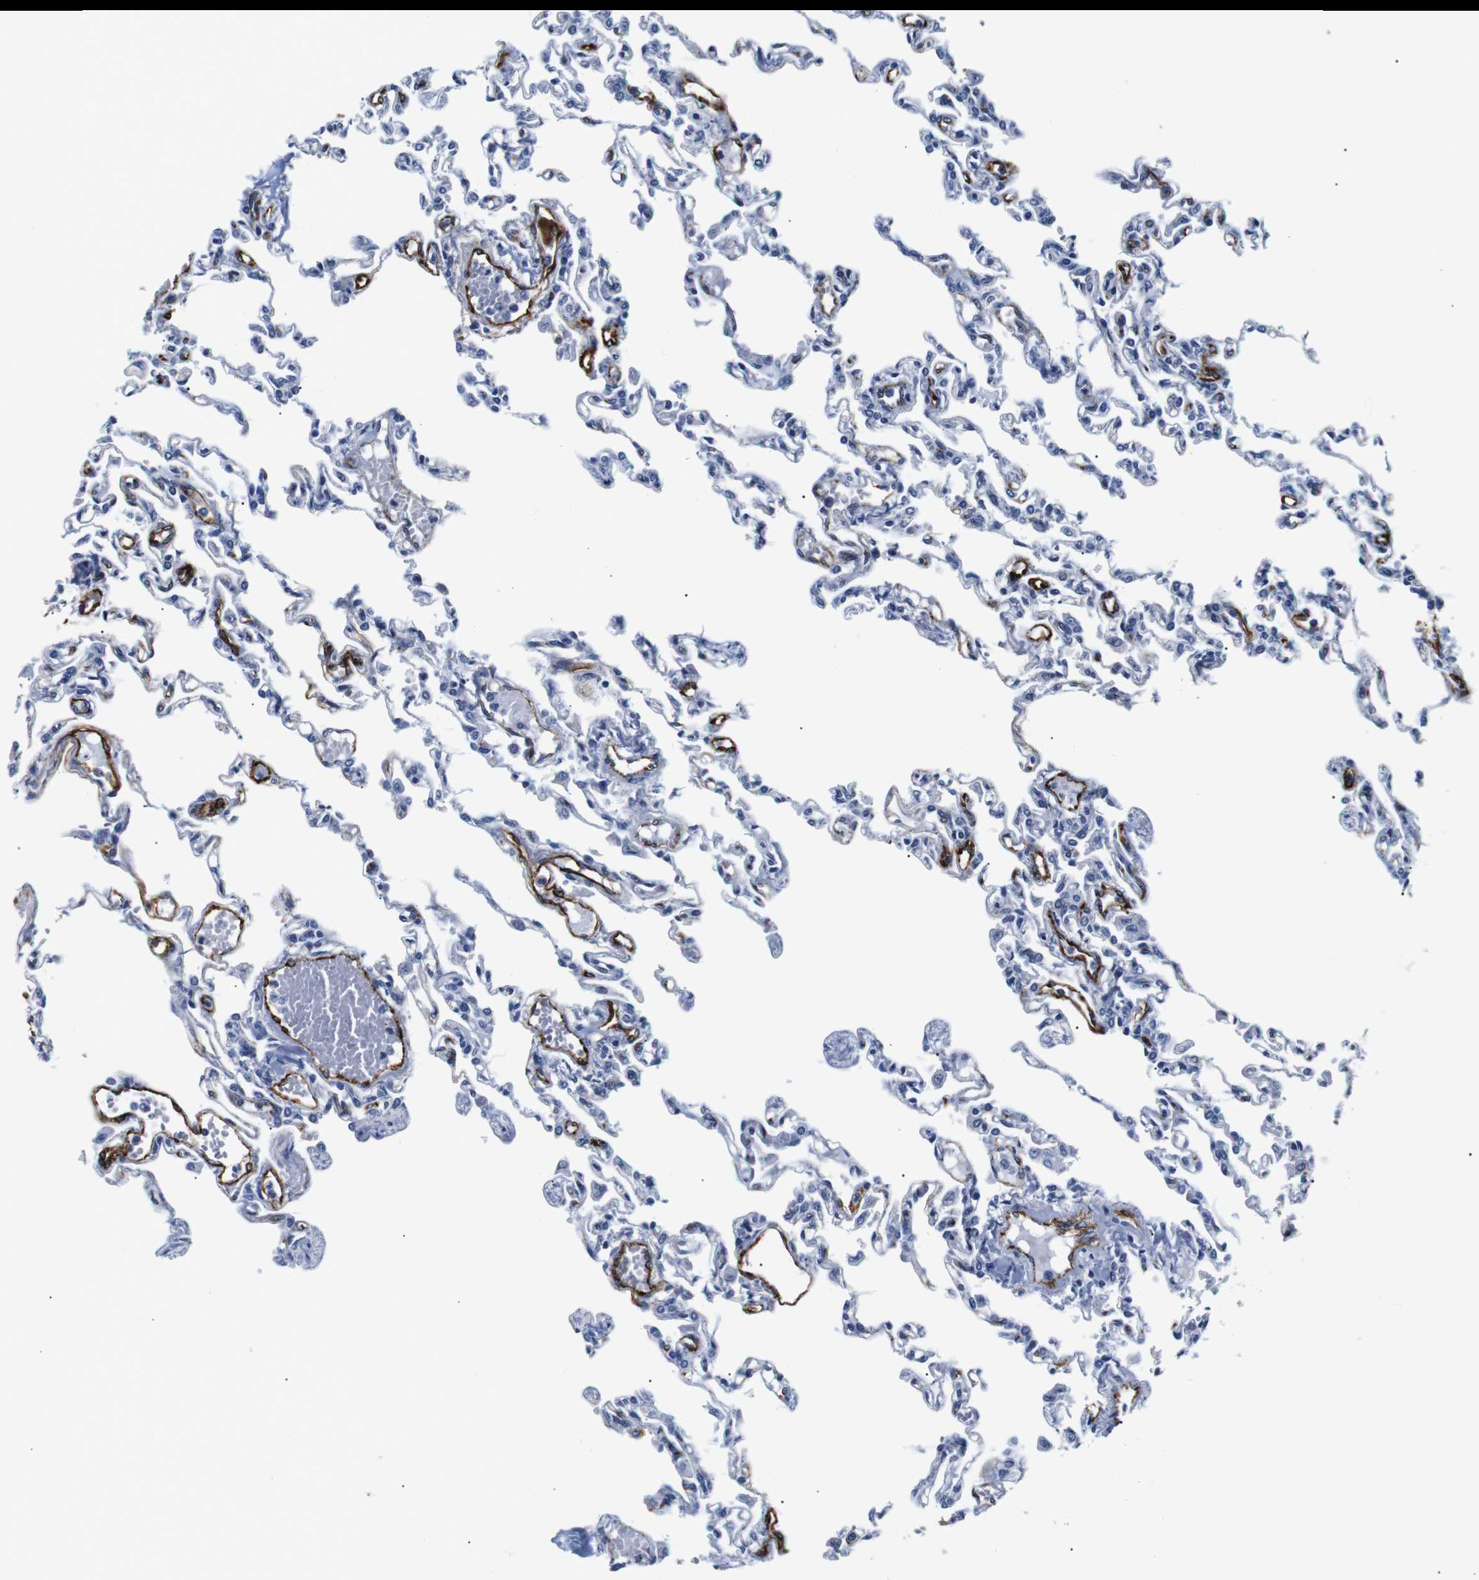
{"staining": {"intensity": "negative", "quantity": "none", "location": "none"}, "tissue": "lung", "cell_type": "Alveolar cells", "image_type": "normal", "snomed": [{"axis": "morphology", "description": "Normal tissue, NOS"}, {"axis": "topography", "description": "Lung"}], "caption": "Immunohistochemistry image of normal lung stained for a protein (brown), which demonstrates no expression in alveolar cells.", "gene": "MUC4", "patient": {"sex": "male", "age": 21}}